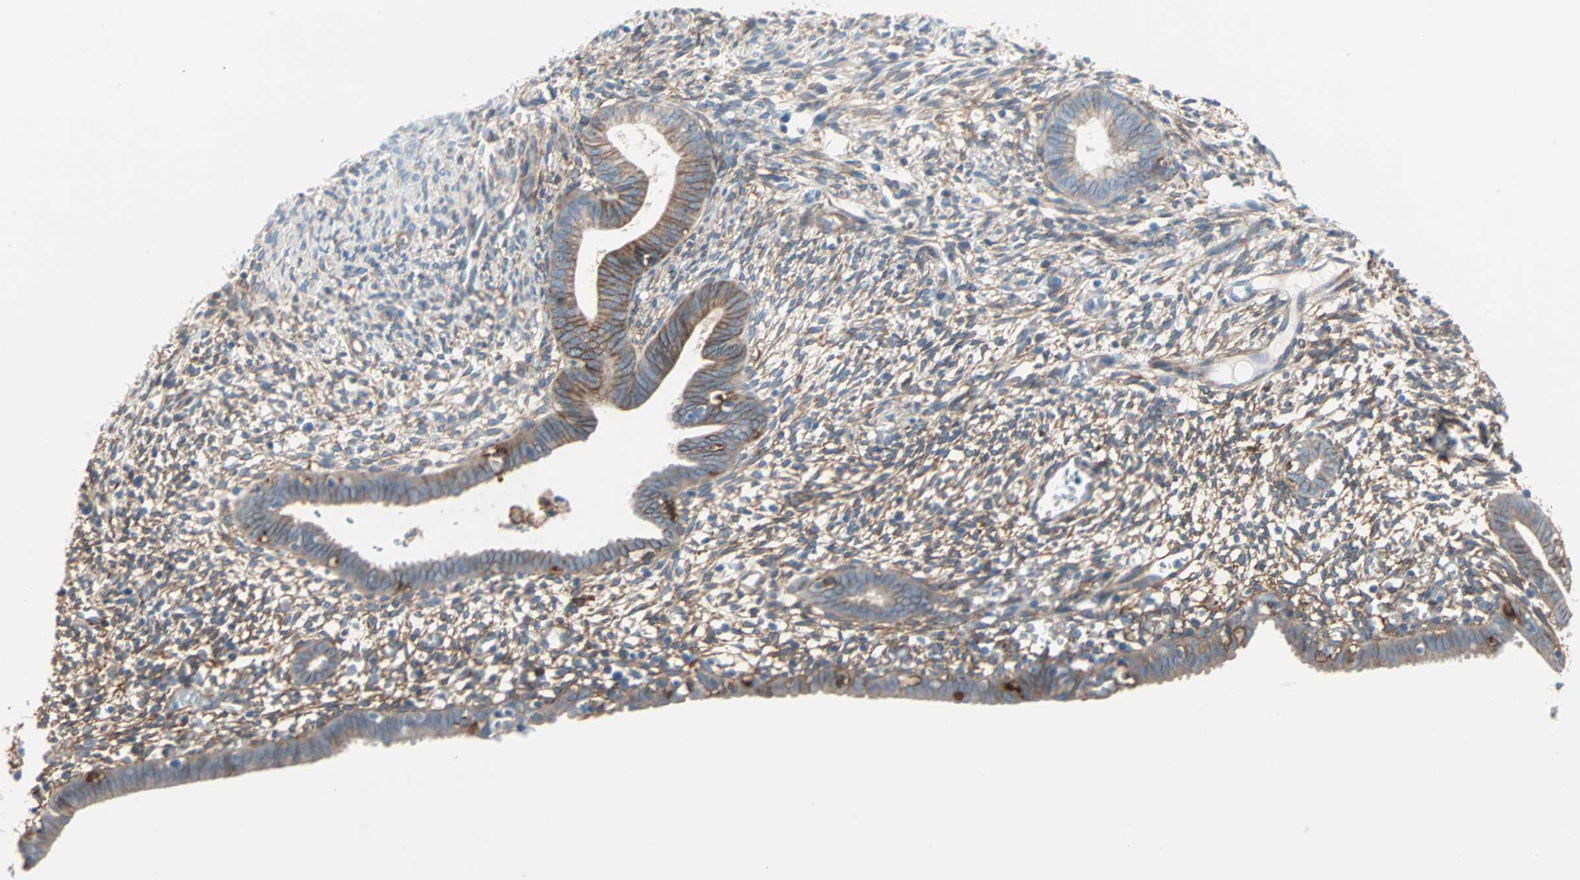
{"staining": {"intensity": "moderate", "quantity": ">75%", "location": "cytoplasmic/membranous"}, "tissue": "endometrium", "cell_type": "Cells in endometrial stroma", "image_type": "normal", "snomed": [{"axis": "morphology", "description": "Normal tissue, NOS"}, {"axis": "morphology", "description": "Atrophy, NOS"}, {"axis": "topography", "description": "Uterus"}, {"axis": "topography", "description": "Endometrium"}], "caption": "Endometrium stained with DAB immunohistochemistry displays medium levels of moderate cytoplasmic/membranous positivity in about >75% of cells in endometrial stroma.", "gene": "EPB41L2", "patient": {"sex": "female", "age": 68}}